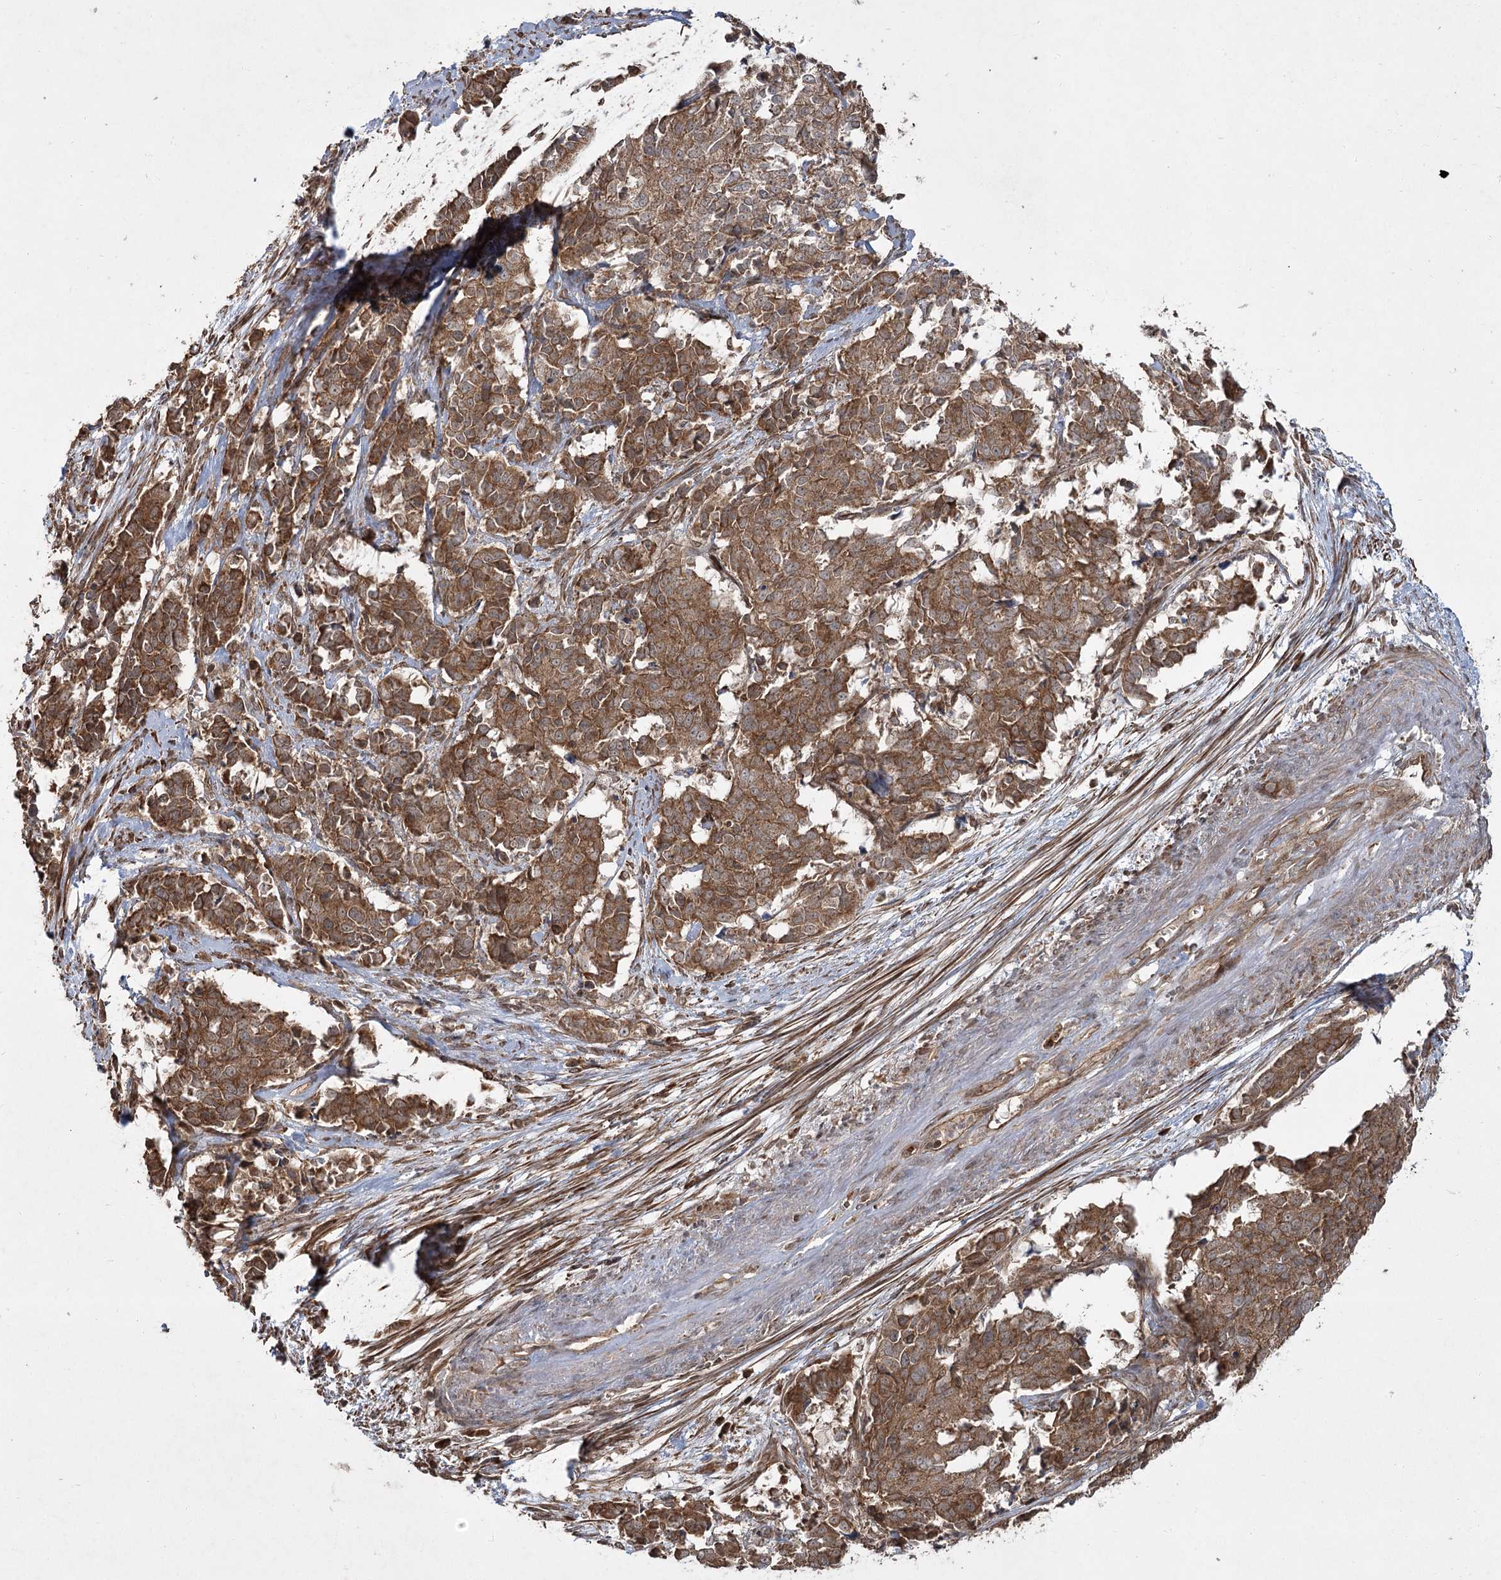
{"staining": {"intensity": "strong", "quantity": ">75%", "location": "cytoplasmic/membranous"}, "tissue": "cervical cancer", "cell_type": "Tumor cells", "image_type": "cancer", "snomed": [{"axis": "morphology", "description": "Normal tissue, NOS"}, {"axis": "morphology", "description": "Squamous cell carcinoma, NOS"}, {"axis": "topography", "description": "Cervix"}], "caption": "Squamous cell carcinoma (cervical) stained with a protein marker displays strong staining in tumor cells.", "gene": "CPLANE1", "patient": {"sex": "female", "age": 35}}